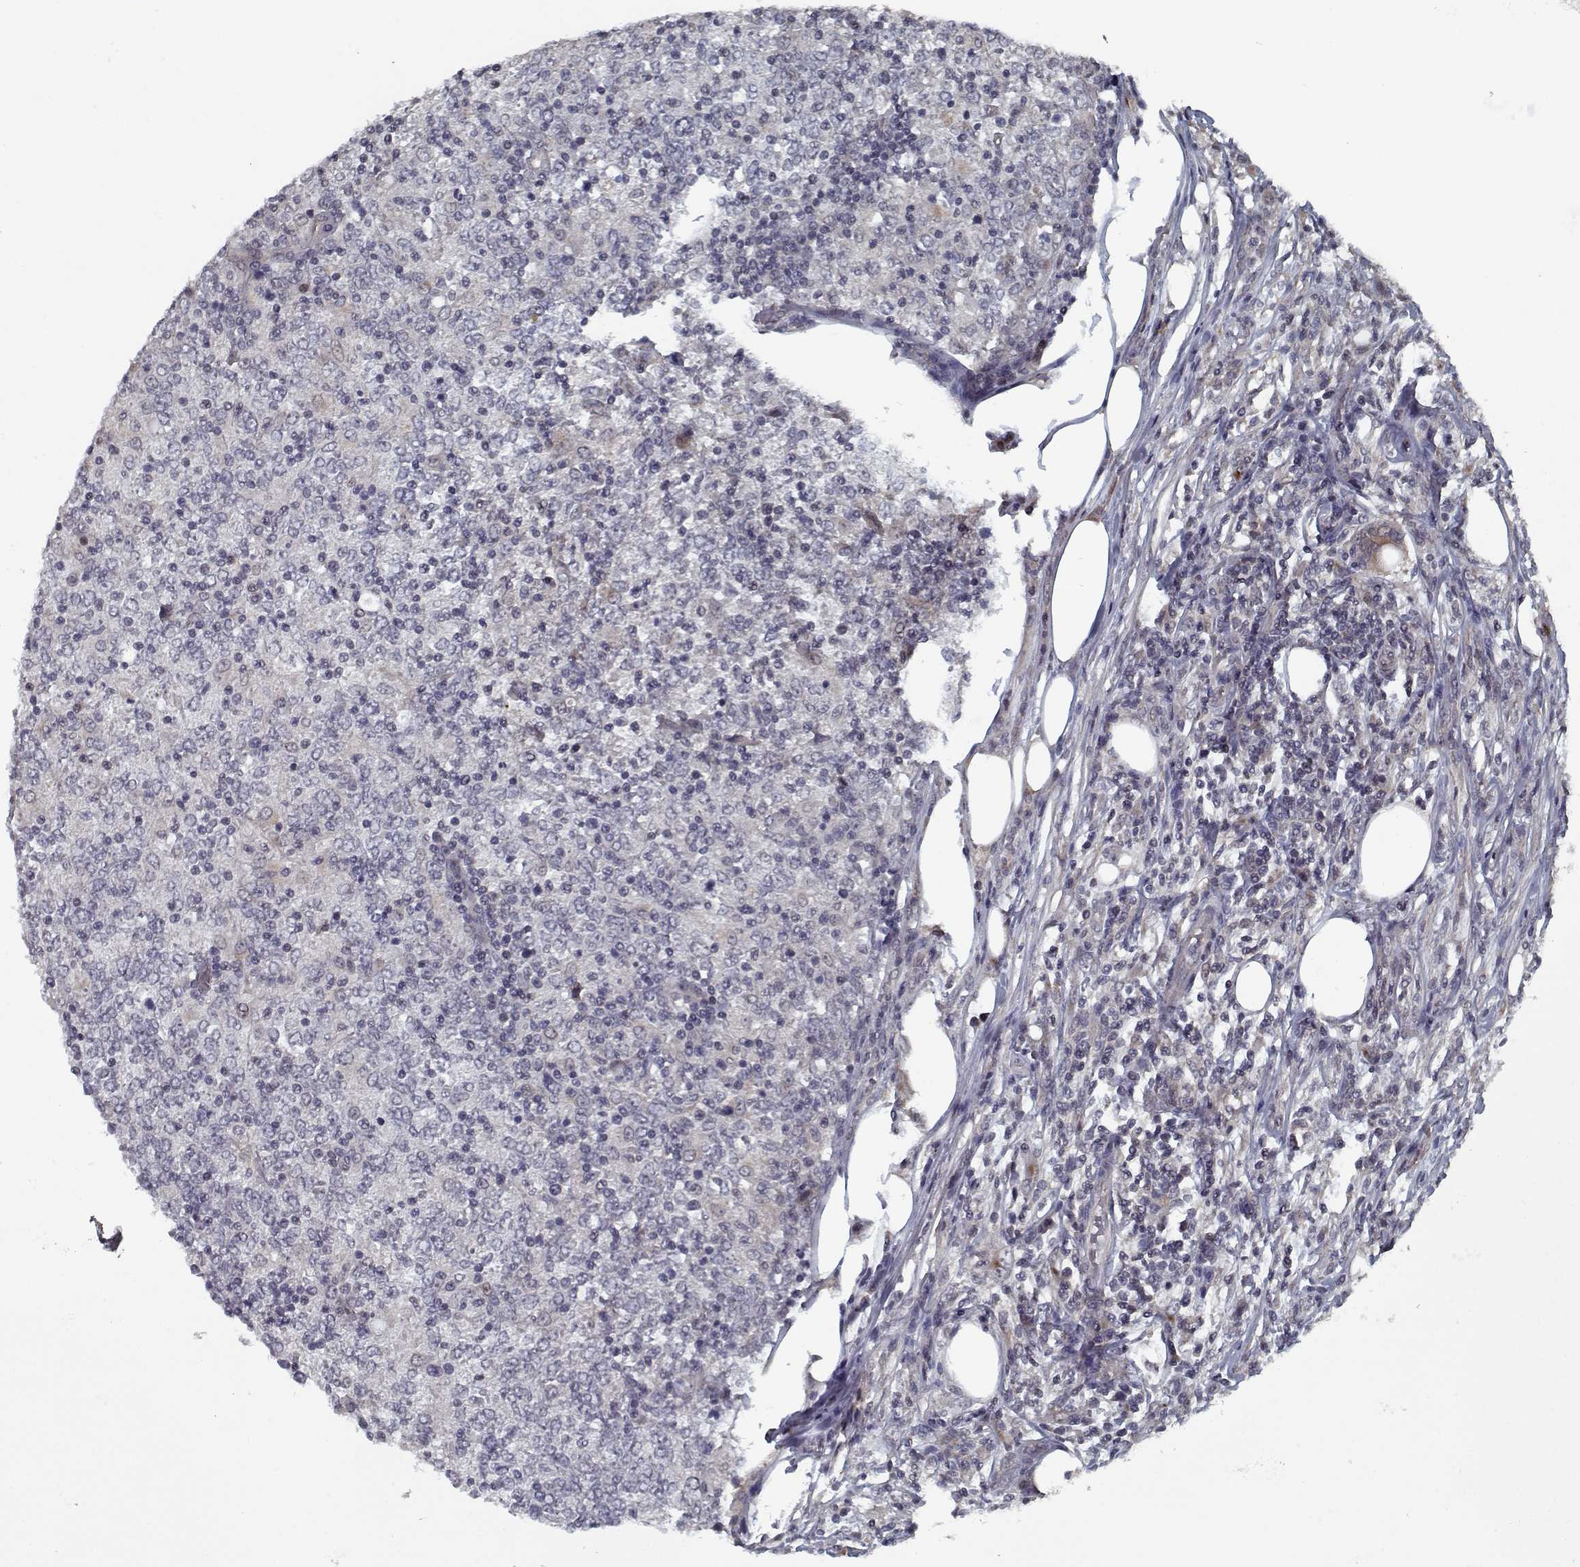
{"staining": {"intensity": "negative", "quantity": "none", "location": "none"}, "tissue": "lymphoma", "cell_type": "Tumor cells", "image_type": "cancer", "snomed": [{"axis": "morphology", "description": "Malignant lymphoma, non-Hodgkin's type, High grade"}, {"axis": "topography", "description": "Lymph node"}], "caption": "There is no significant expression in tumor cells of high-grade malignant lymphoma, non-Hodgkin's type.", "gene": "NLK", "patient": {"sex": "female", "age": 84}}